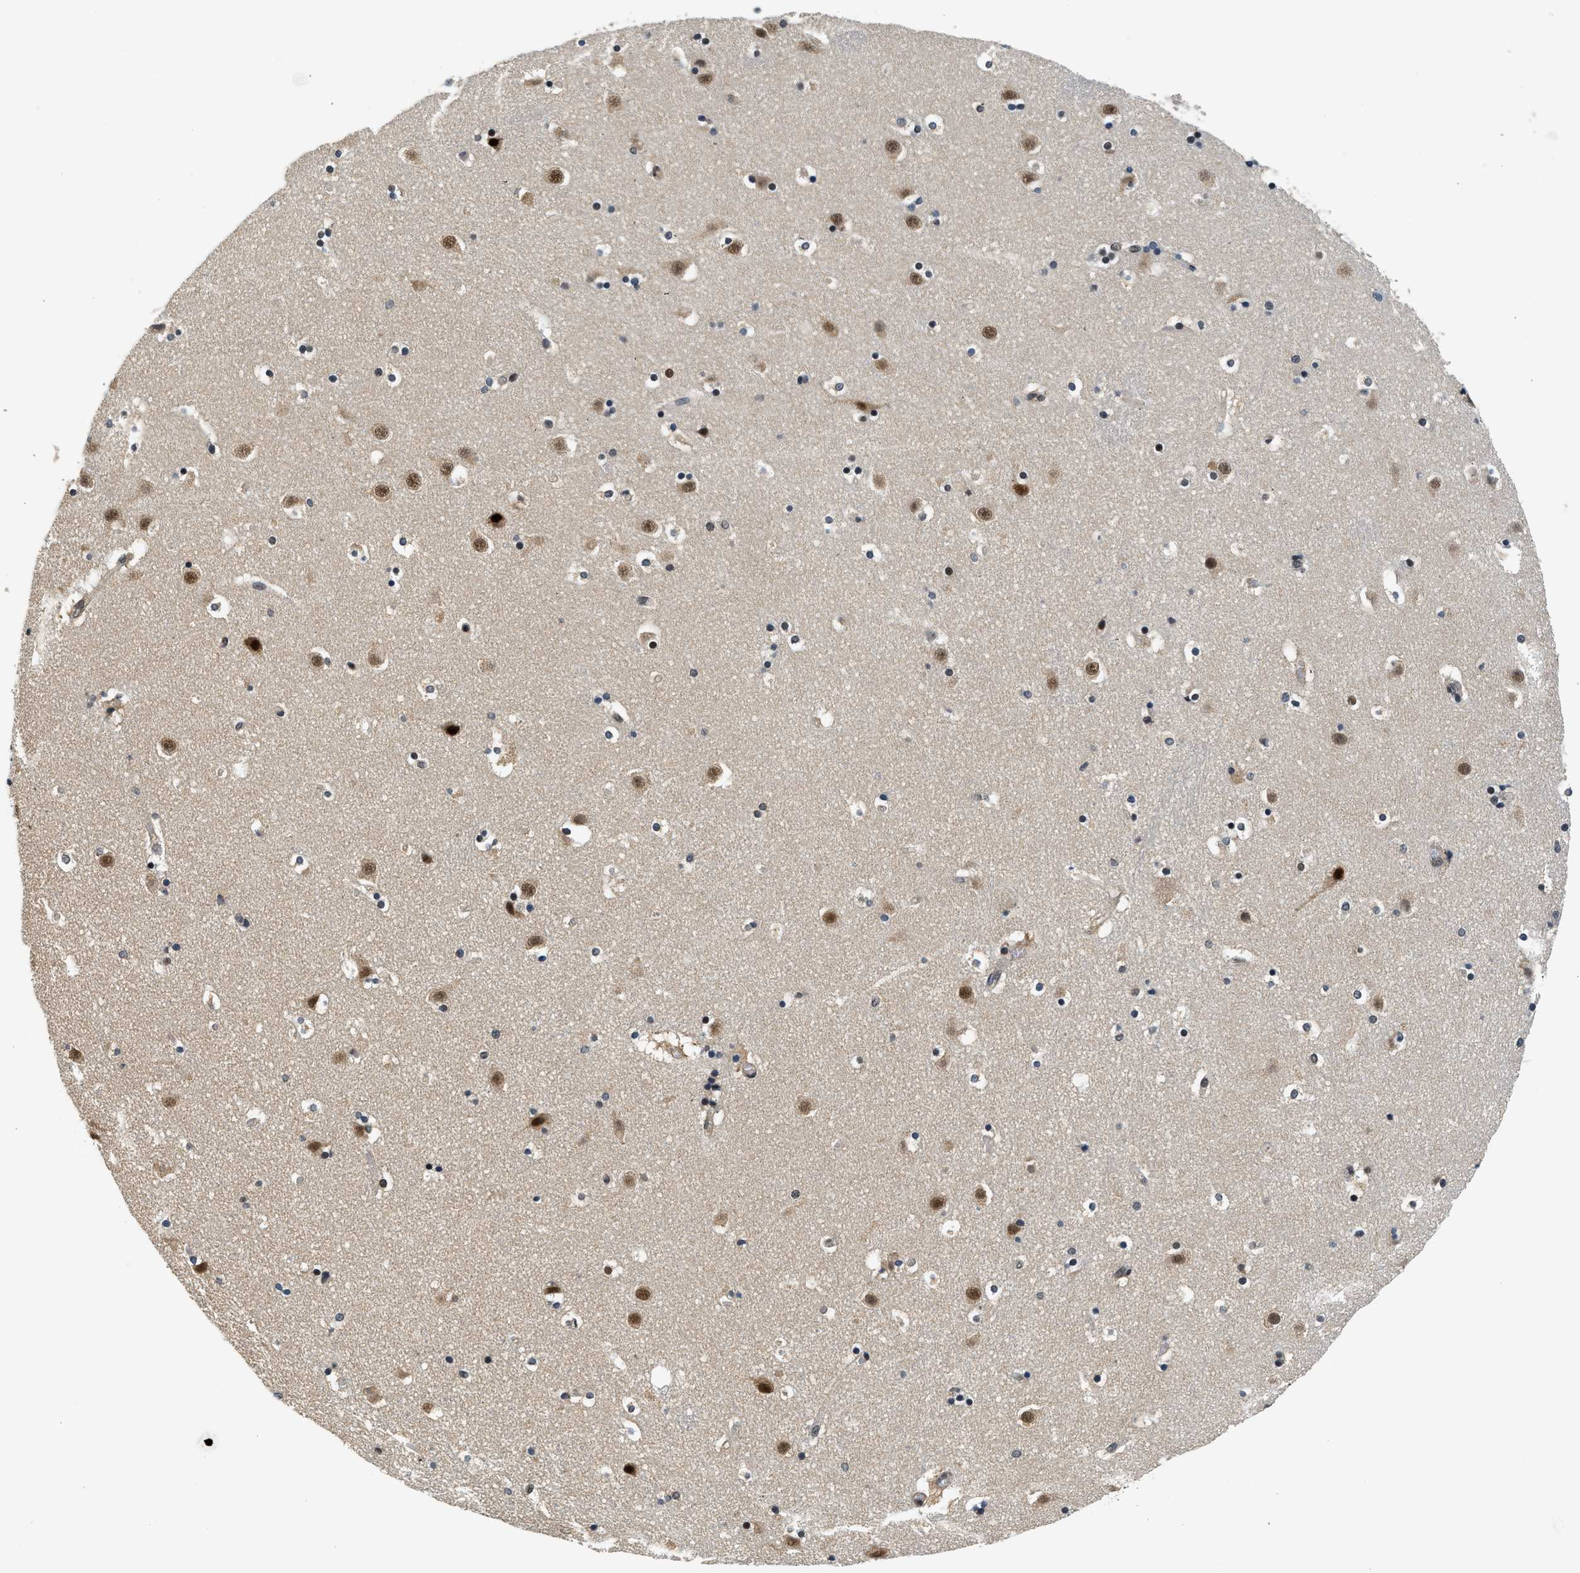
{"staining": {"intensity": "strong", "quantity": ">75%", "location": "nuclear"}, "tissue": "caudate", "cell_type": "Glial cells", "image_type": "normal", "snomed": [{"axis": "morphology", "description": "Normal tissue, NOS"}, {"axis": "topography", "description": "Lateral ventricle wall"}], "caption": "Protein staining shows strong nuclear expression in approximately >75% of glial cells in benign caudate.", "gene": "PSMD3", "patient": {"sex": "male", "age": 45}}